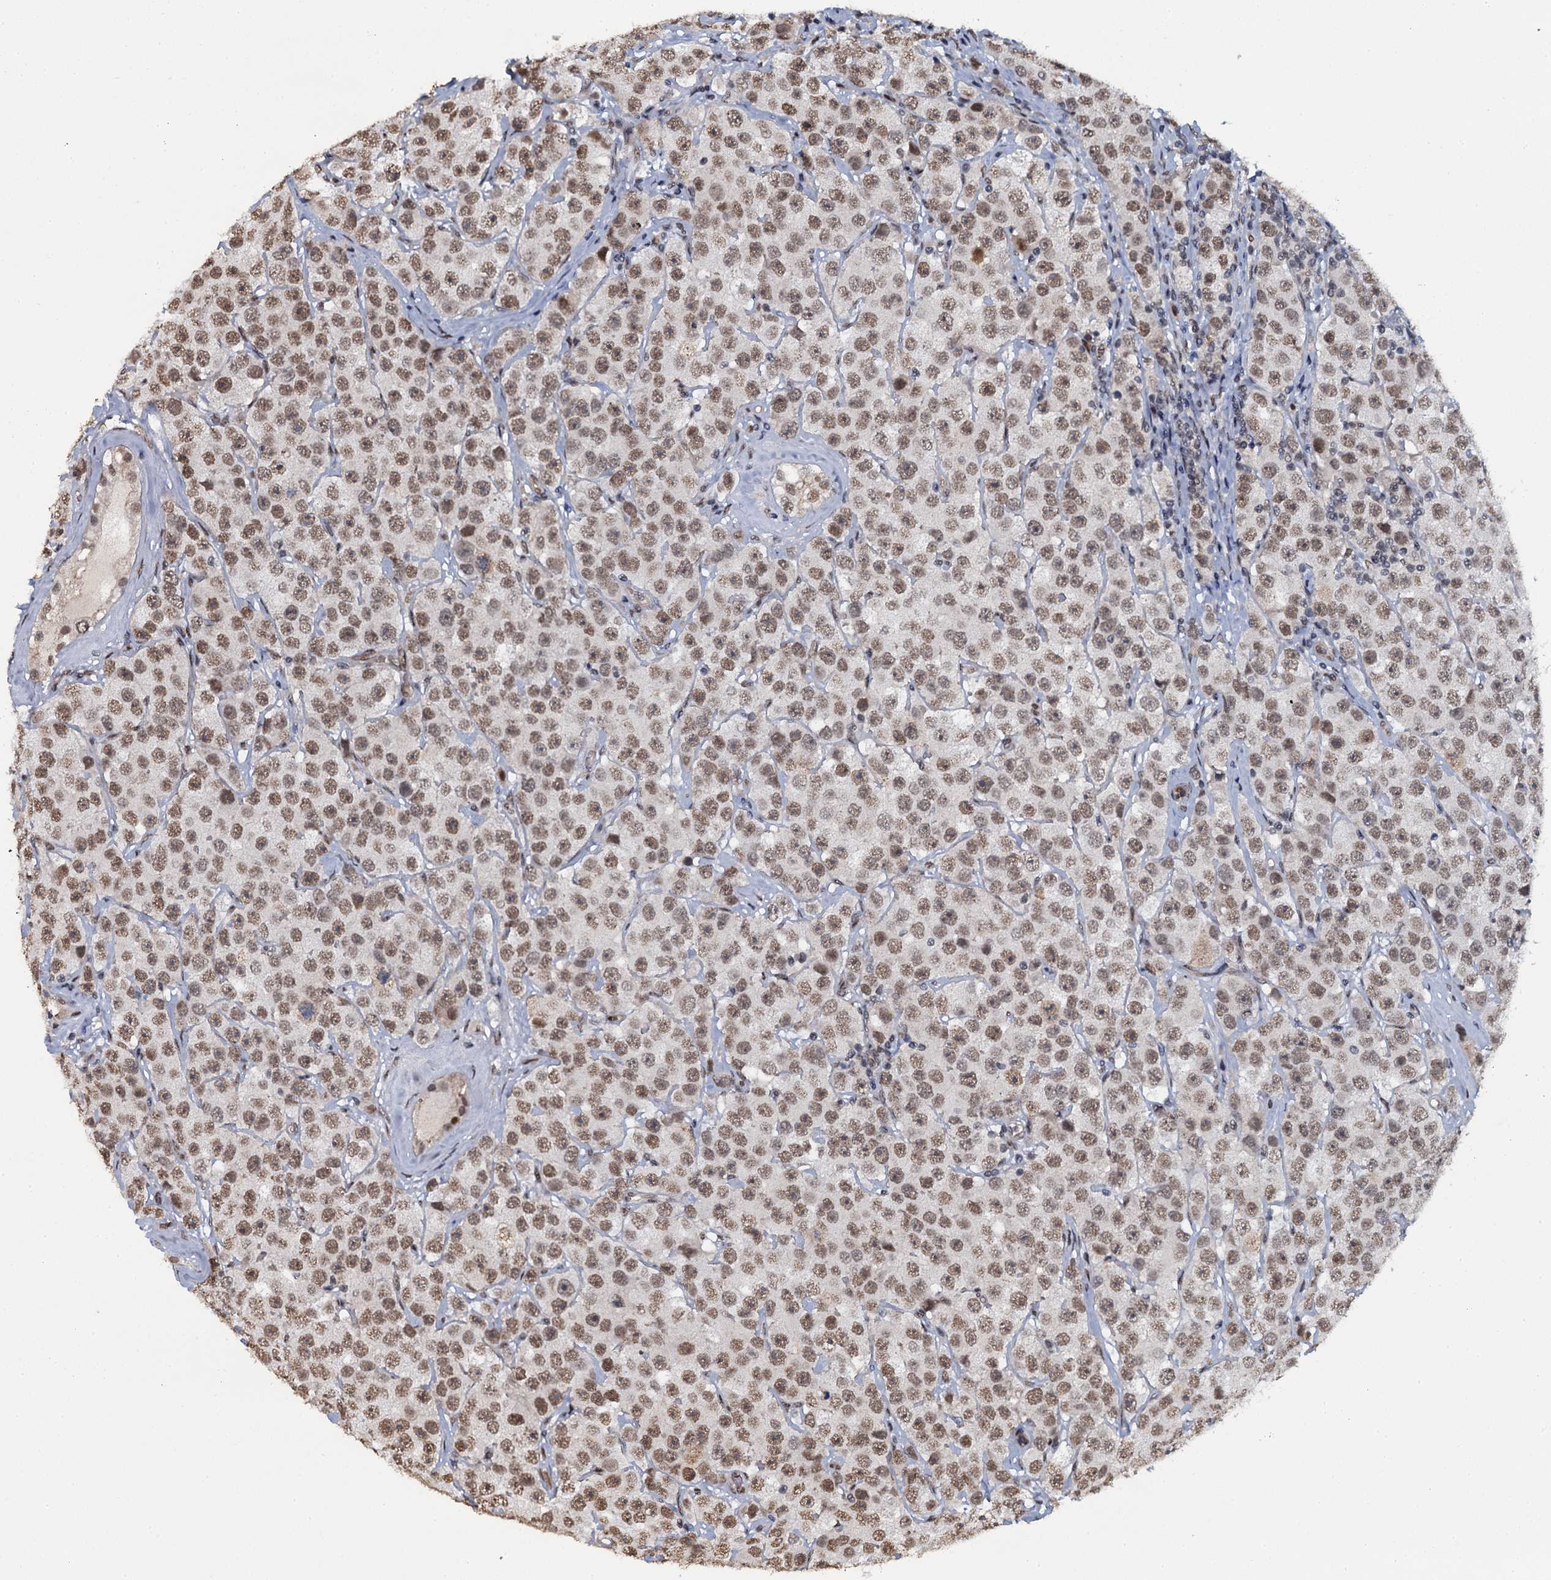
{"staining": {"intensity": "moderate", "quantity": ">75%", "location": "nuclear"}, "tissue": "testis cancer", "cell_type": "Tumor cells", "image_type": "cancer", "snomed": [{"axis": "morphology", "description": "Seminoma, NOS"}, {"axis": "topography", "description": "Testis"}], "caption": "Seminoma (testis) was stained to show a protein in brown. There is medium levels of moderate nuclear positivity in about >75% of tumor cells.", "gene": "SH2D4B", "patient": {"sex": "male", "age": 28}}